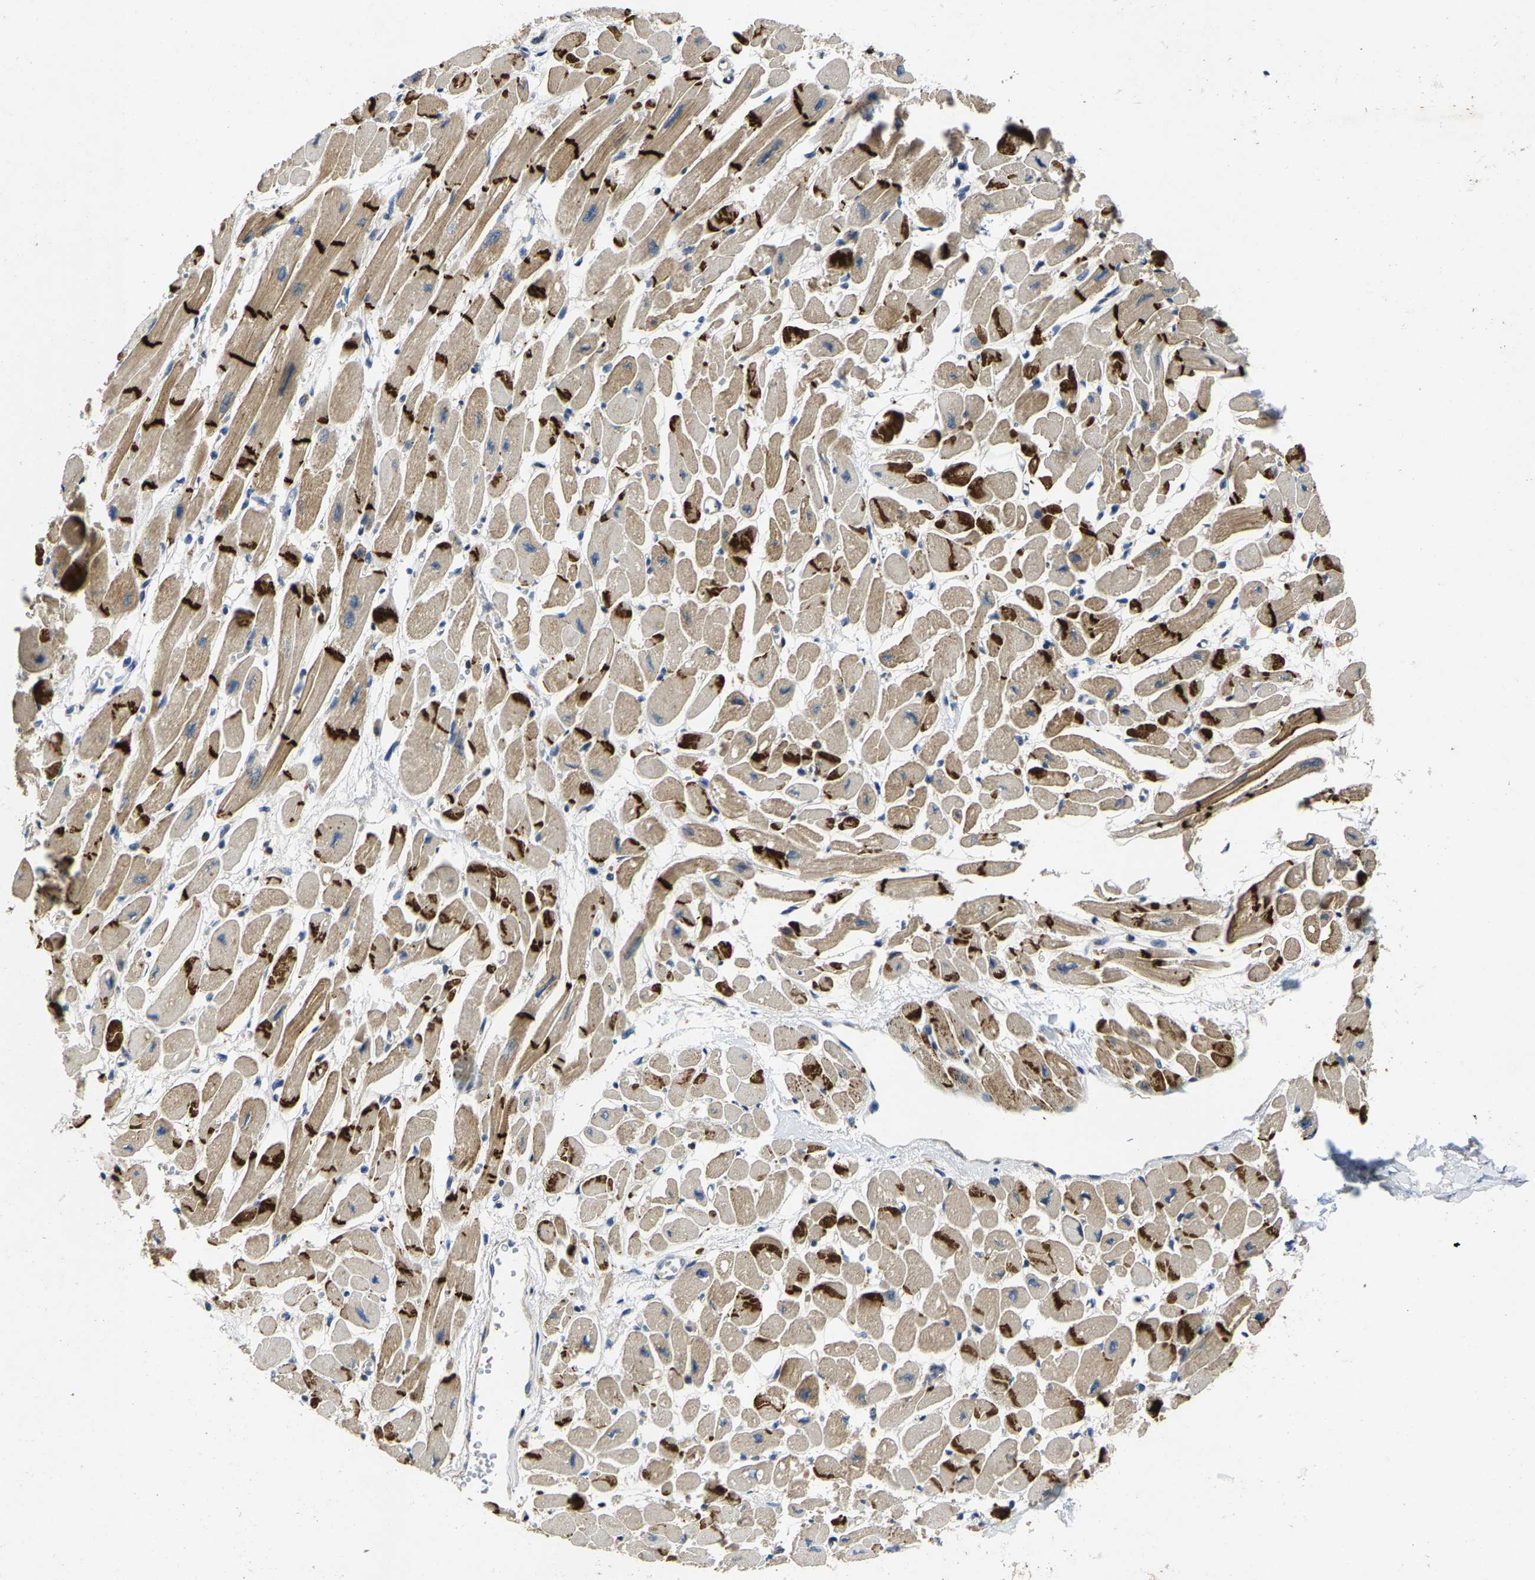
{"staining": {"intensity": "strong", "quantity": ">75%", "location": "cytoplasmic/membranous"}, "tissue": "heart muscle", "cell_type": "Cardiomyocytes", "image_type": "normal", "snomed": [{"axis": "morphology", "description": "Normal tissue, NOS"}, {"axis": "topography", "description": "Heart"}], "caption": "Cardiomyocytes display high levels of strong cytoplasmic/membranous expression in about >75% of cells in unremarkable heart muscle.", "gene": "AGBL3", "patient": {"sex": "female", "age": 54}}